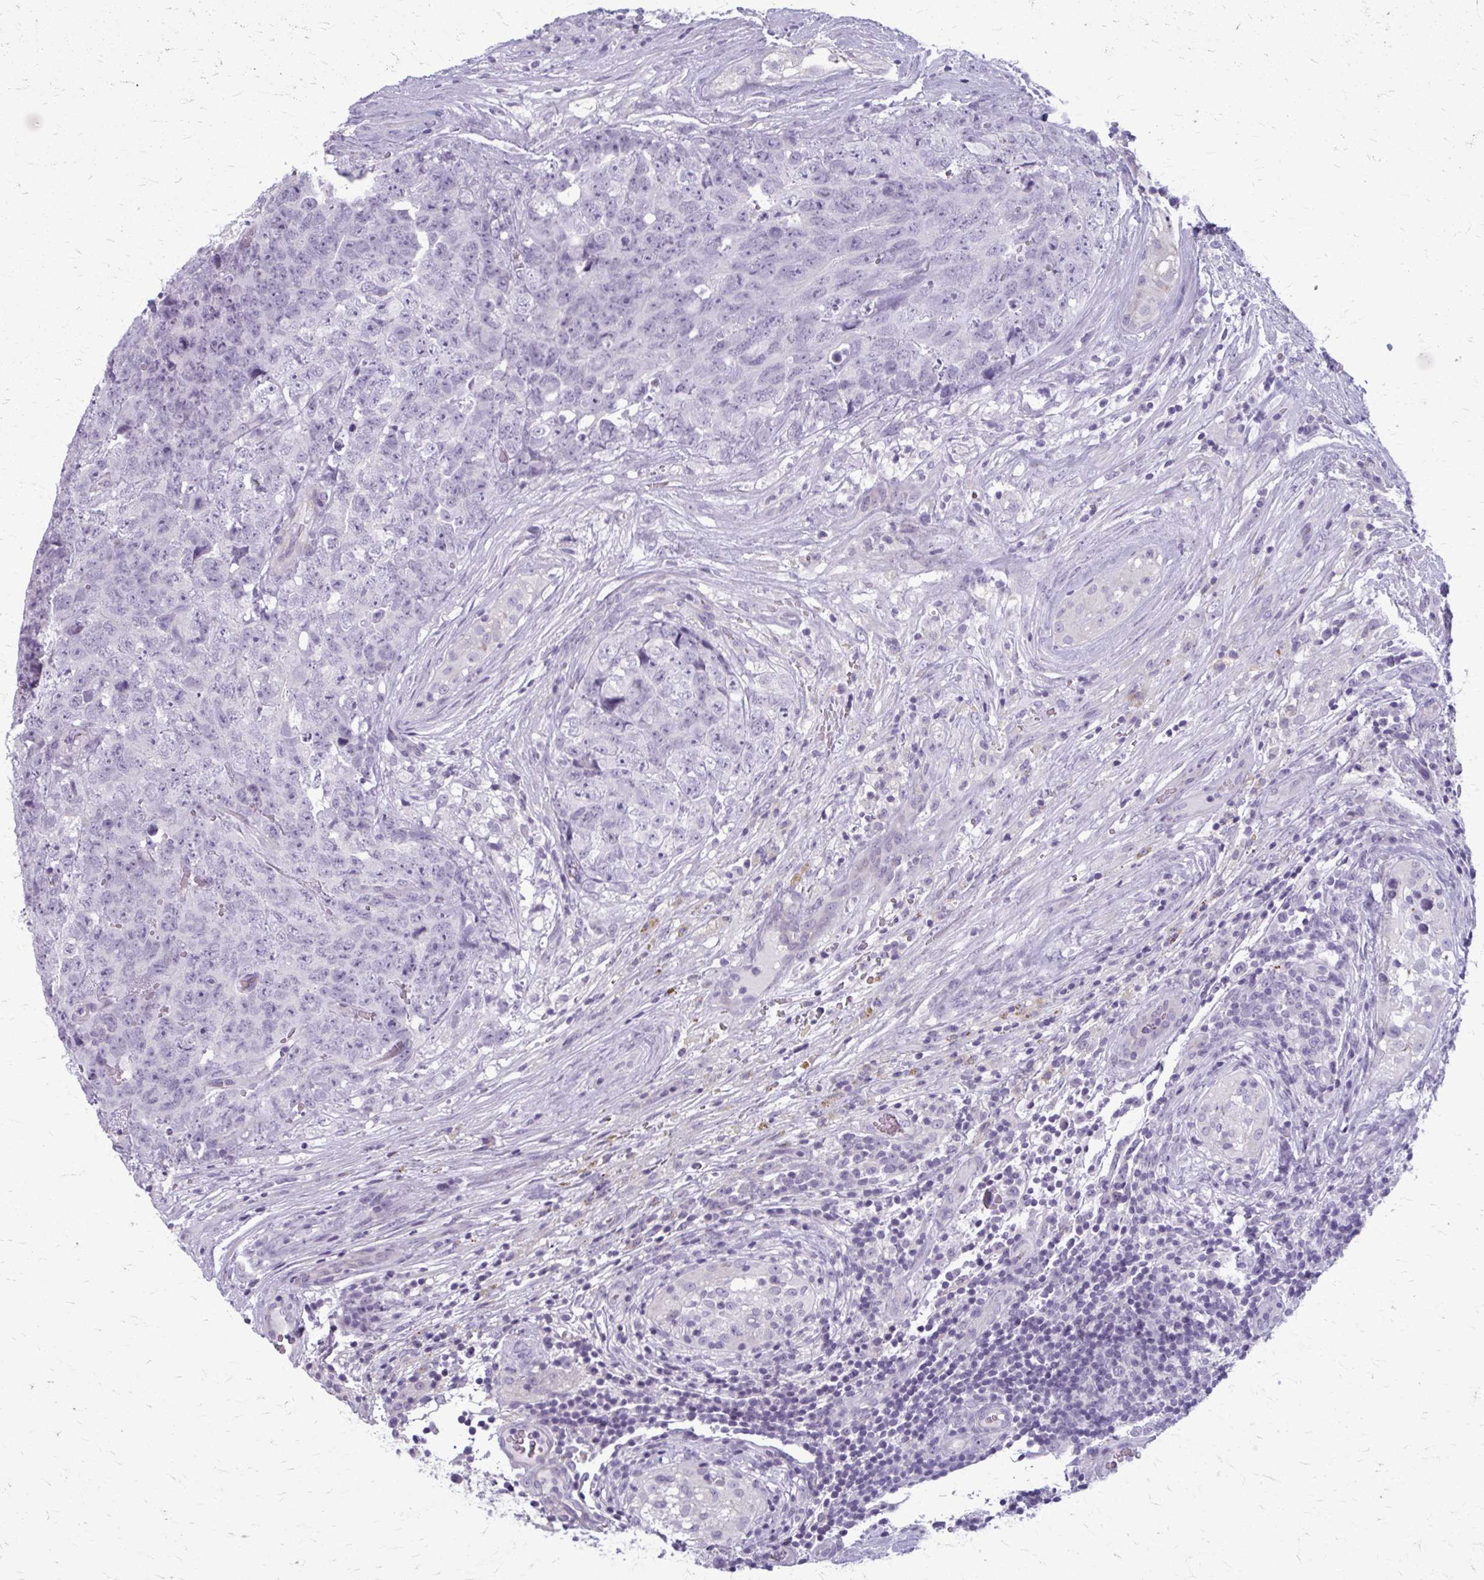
{"staining": {"intensity": "negative", "quantity": "none", "location": "none"}, "tissue": "testis cancer", "cell_type": "Tumor cells", "image_type": "cancer", "snomed": [{"axis": "morphology", "description": "Seminoma, NOS"}, {"axis": "morphology", "description": "Teratoma, malignant, NOS"}, {"axis": "topography", "description": "Testis"}], "caption": "IHC micrograph of human testis cancer (seminoma) stained for a protein (brown), which shows no positivity in tumor cells.", "gene": "CASQ2", "patient": {"sex": "male", "age": 34}}